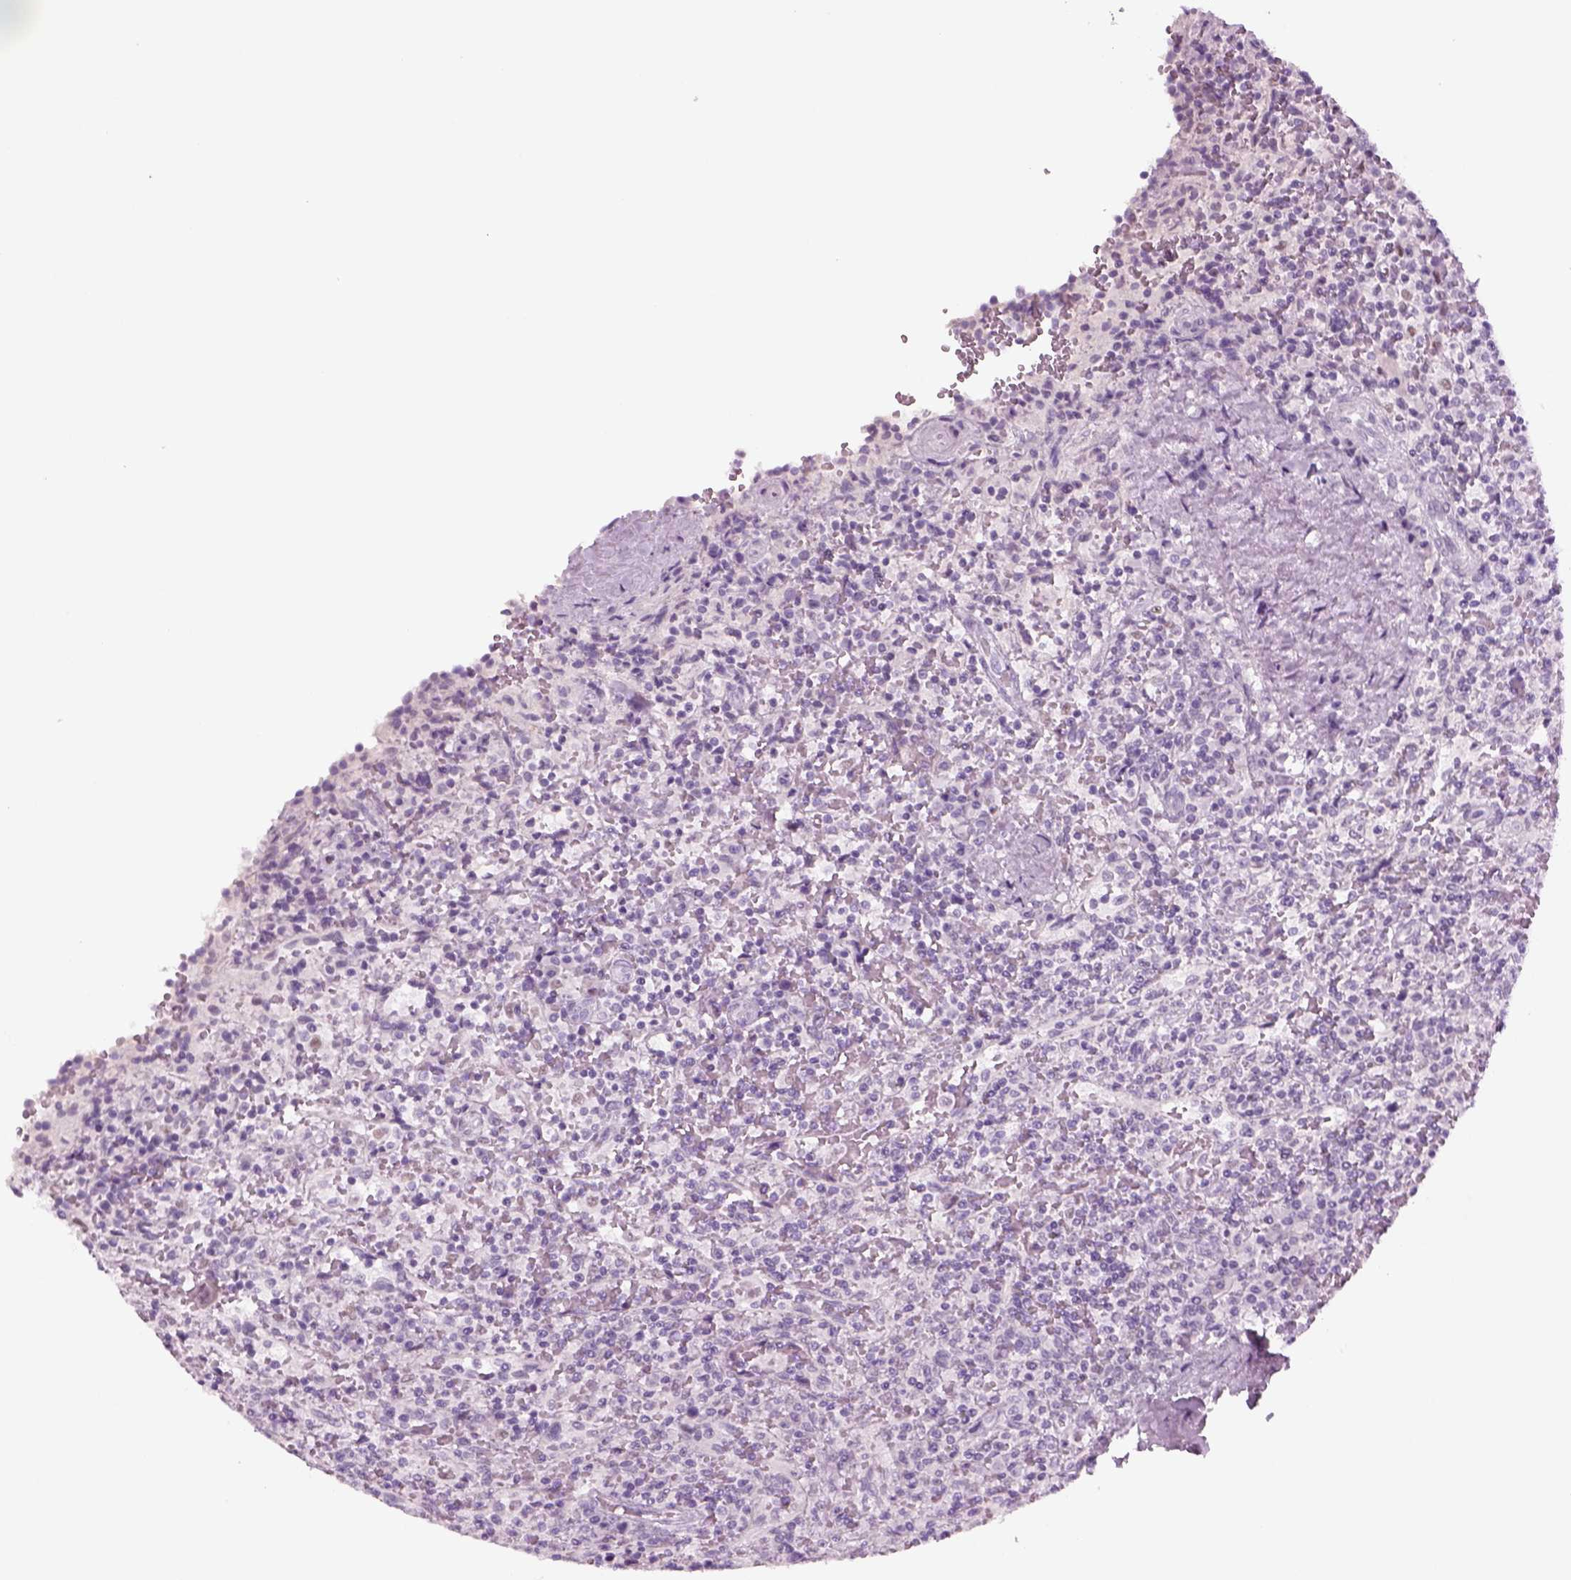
{"staining": {"intensity": "negative", "quantity": "none", "location": "none"}, "tissue": "lymphoma", "cell_type": "Tumor cells", "image_type": "cancer", "snomed": [{"axis": "morphology", "description": "Malignant lymphoma, non-Hodgkin's type, Low grade"}, {"axis": "topography", "description": "Spleen"}], "caption": "Tumor cells are negative for brown protein staining in lymphoma.", "gene": "KRT75", "patient": {"sex": "male", "age": 62}}